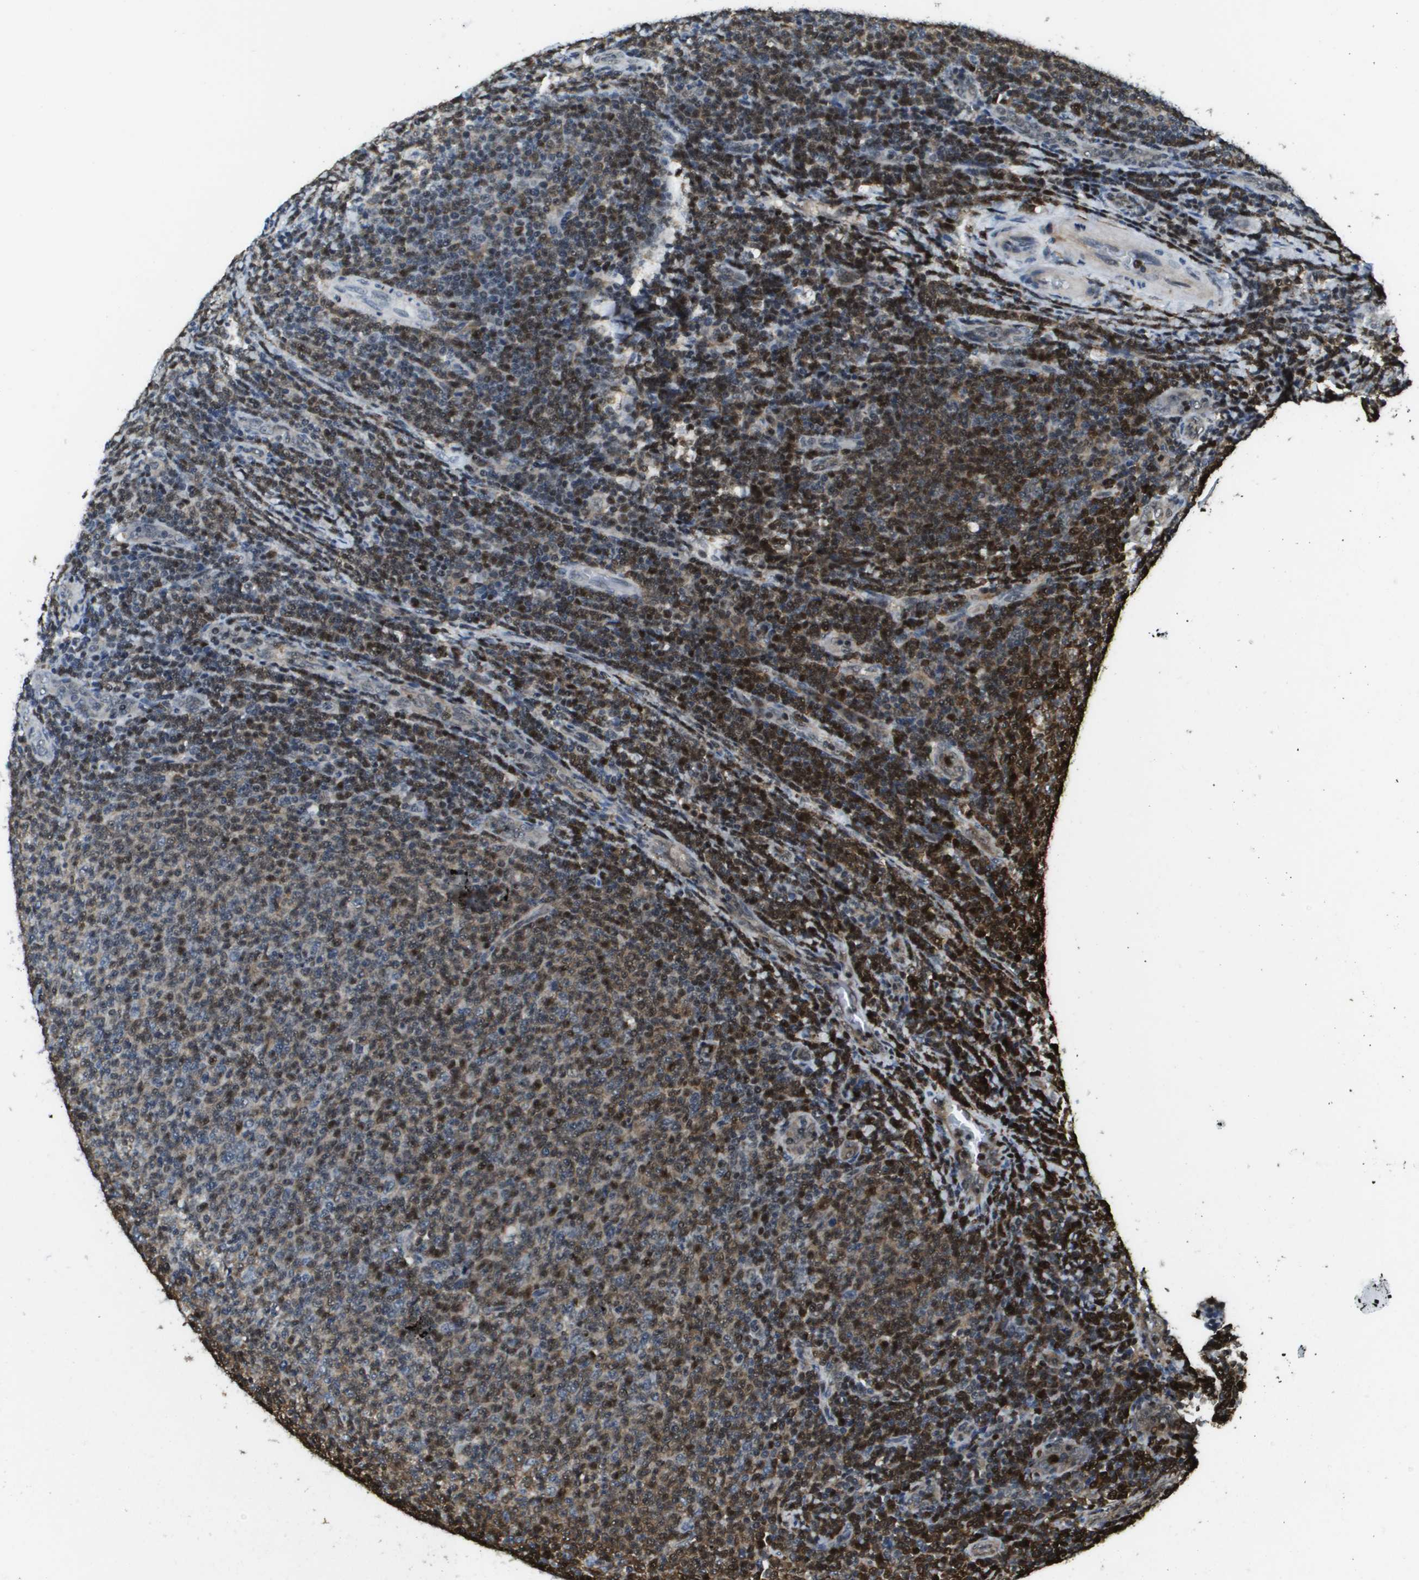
{"staining": {"intensity": "moderate", "quantity": "25%-75%", "location": "nuclear"}, "tissue": "lymphoma", "cell_type": "Tumor cells", "image_type": "cancer", "snomed": [{"axis": "morphology", "description": "Malignant lymphoma, non-Hodgkin's type, Low grade"}, {"axis": "topography", "description": "Lymph node"}], "caption": "The micrograph demonstrates a brown stain indicating the presence of a protein in the nuclear of tumor cells in lymphoma. Nuclei are stained in blue.", "gene": "EP400", "patient": {"sex": "male", "age": 66}}